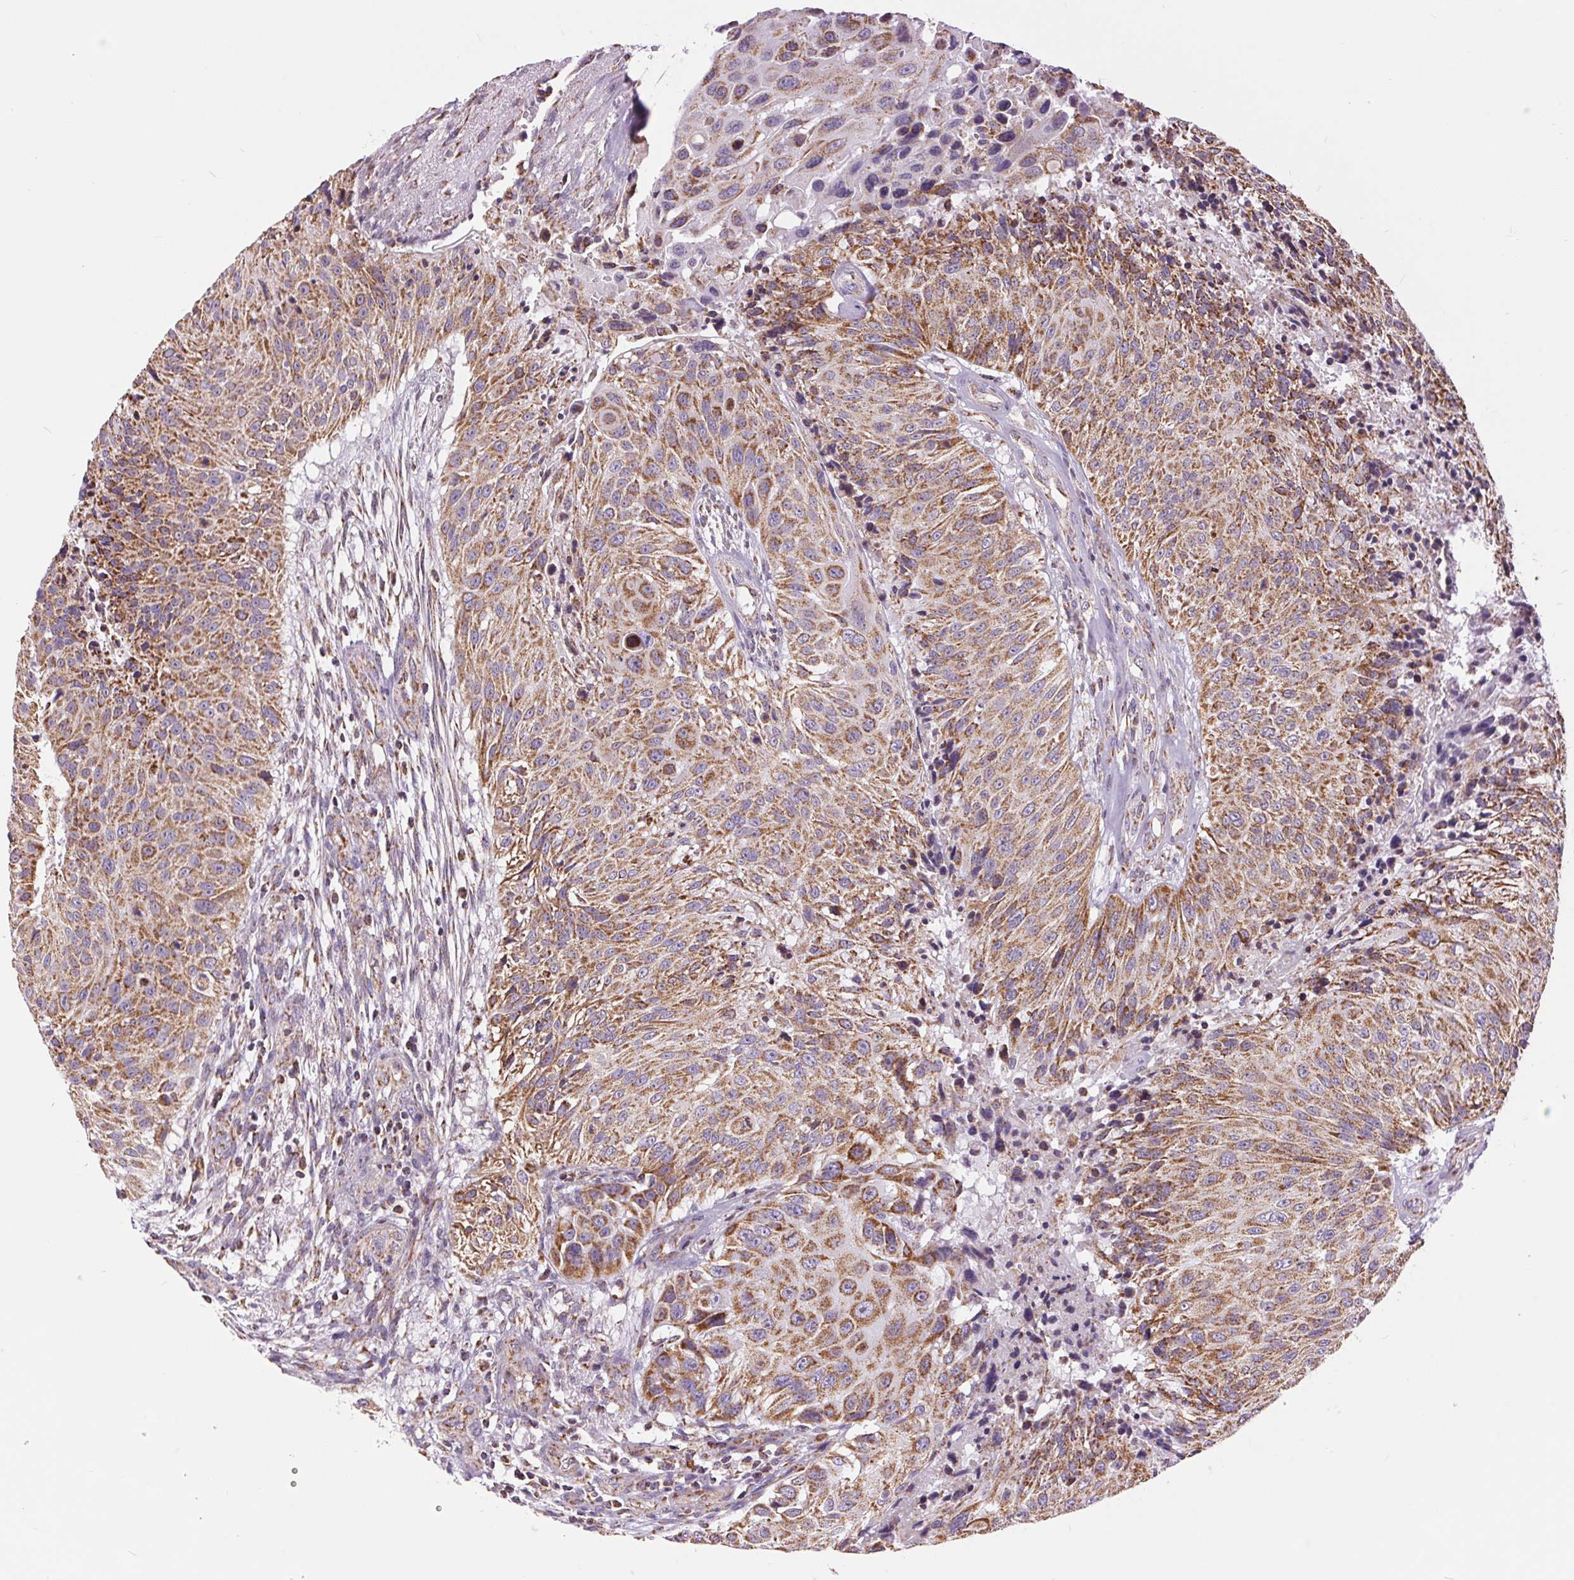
{"staining": {"intensity": "moderate", "quantity": ">75%", "location": "cytoplasmic/membranous"}, "tissue": "urothelial cancer", "cell_type": "Tumor cells", "image_type": "cancer", "snomed": [{"axis": "morphology", "description": "Urothelial carcinoma, NOS"}, {"axis": "topography", "description": "Urinary bladder"}], "caption": "A medium amount of moderate cytoplasmic/membranous staining is appreciated in approximately >75% of tumor cells in transitional cell carcinoma tissue.", "gene": "ATP5PB", "patient": {"sex": "male", "age": 55}}